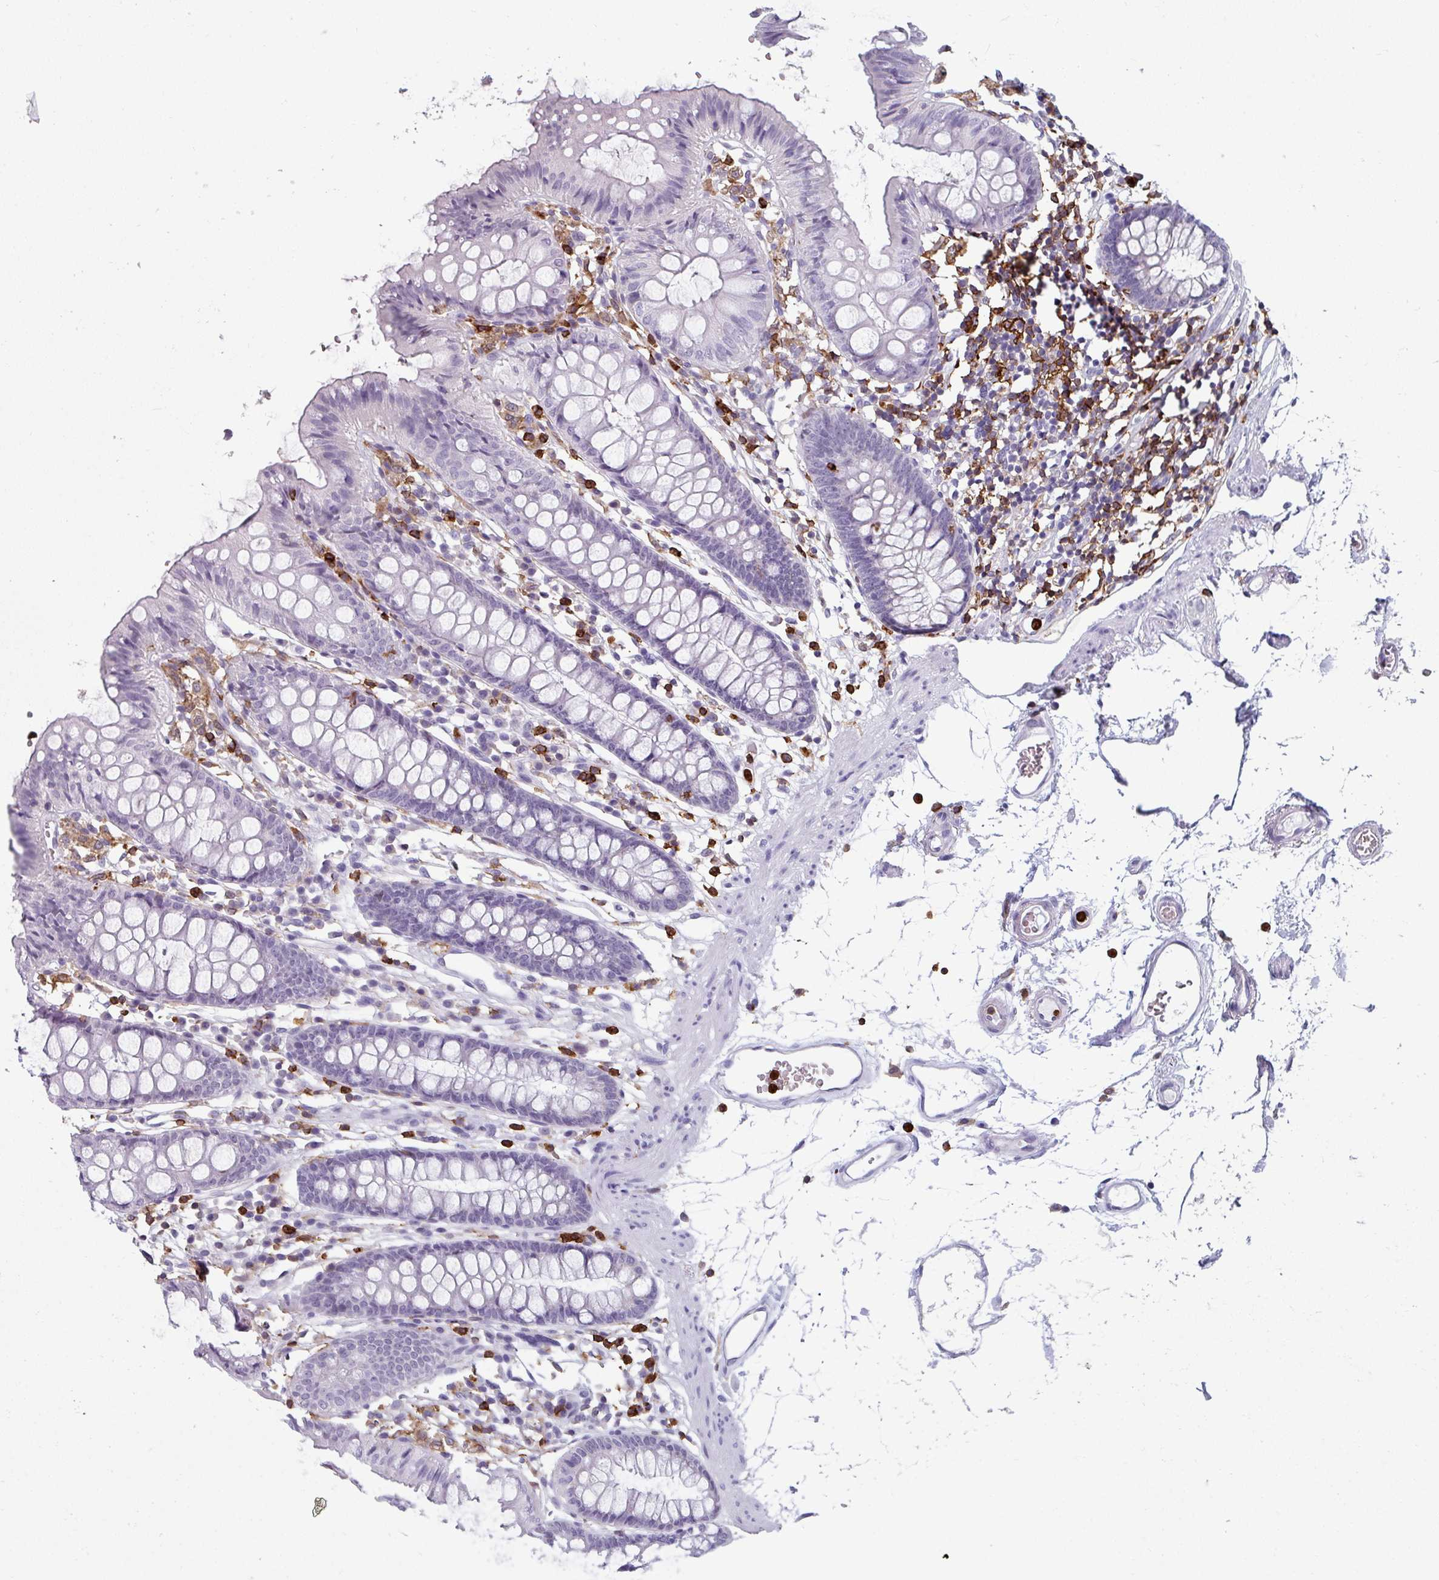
{"staining": {"intensity": "negative", "quantity": "none", "location": "none"}, "tissue": "colon", "cell_type": "Endothelial cells", "image_type": "normal", "snomed": [{"axis": "morphology", "description": "Normal tissue, NOS"}, {"axis": "topography", "description": "Colon"}], "caption": "Histopathology image shows no protein staining in endothelial cells of benign colon. Nuclei are stained in blue.", "gene": "EXOSC5", "patient": {"sex": "female", "age": 84}}